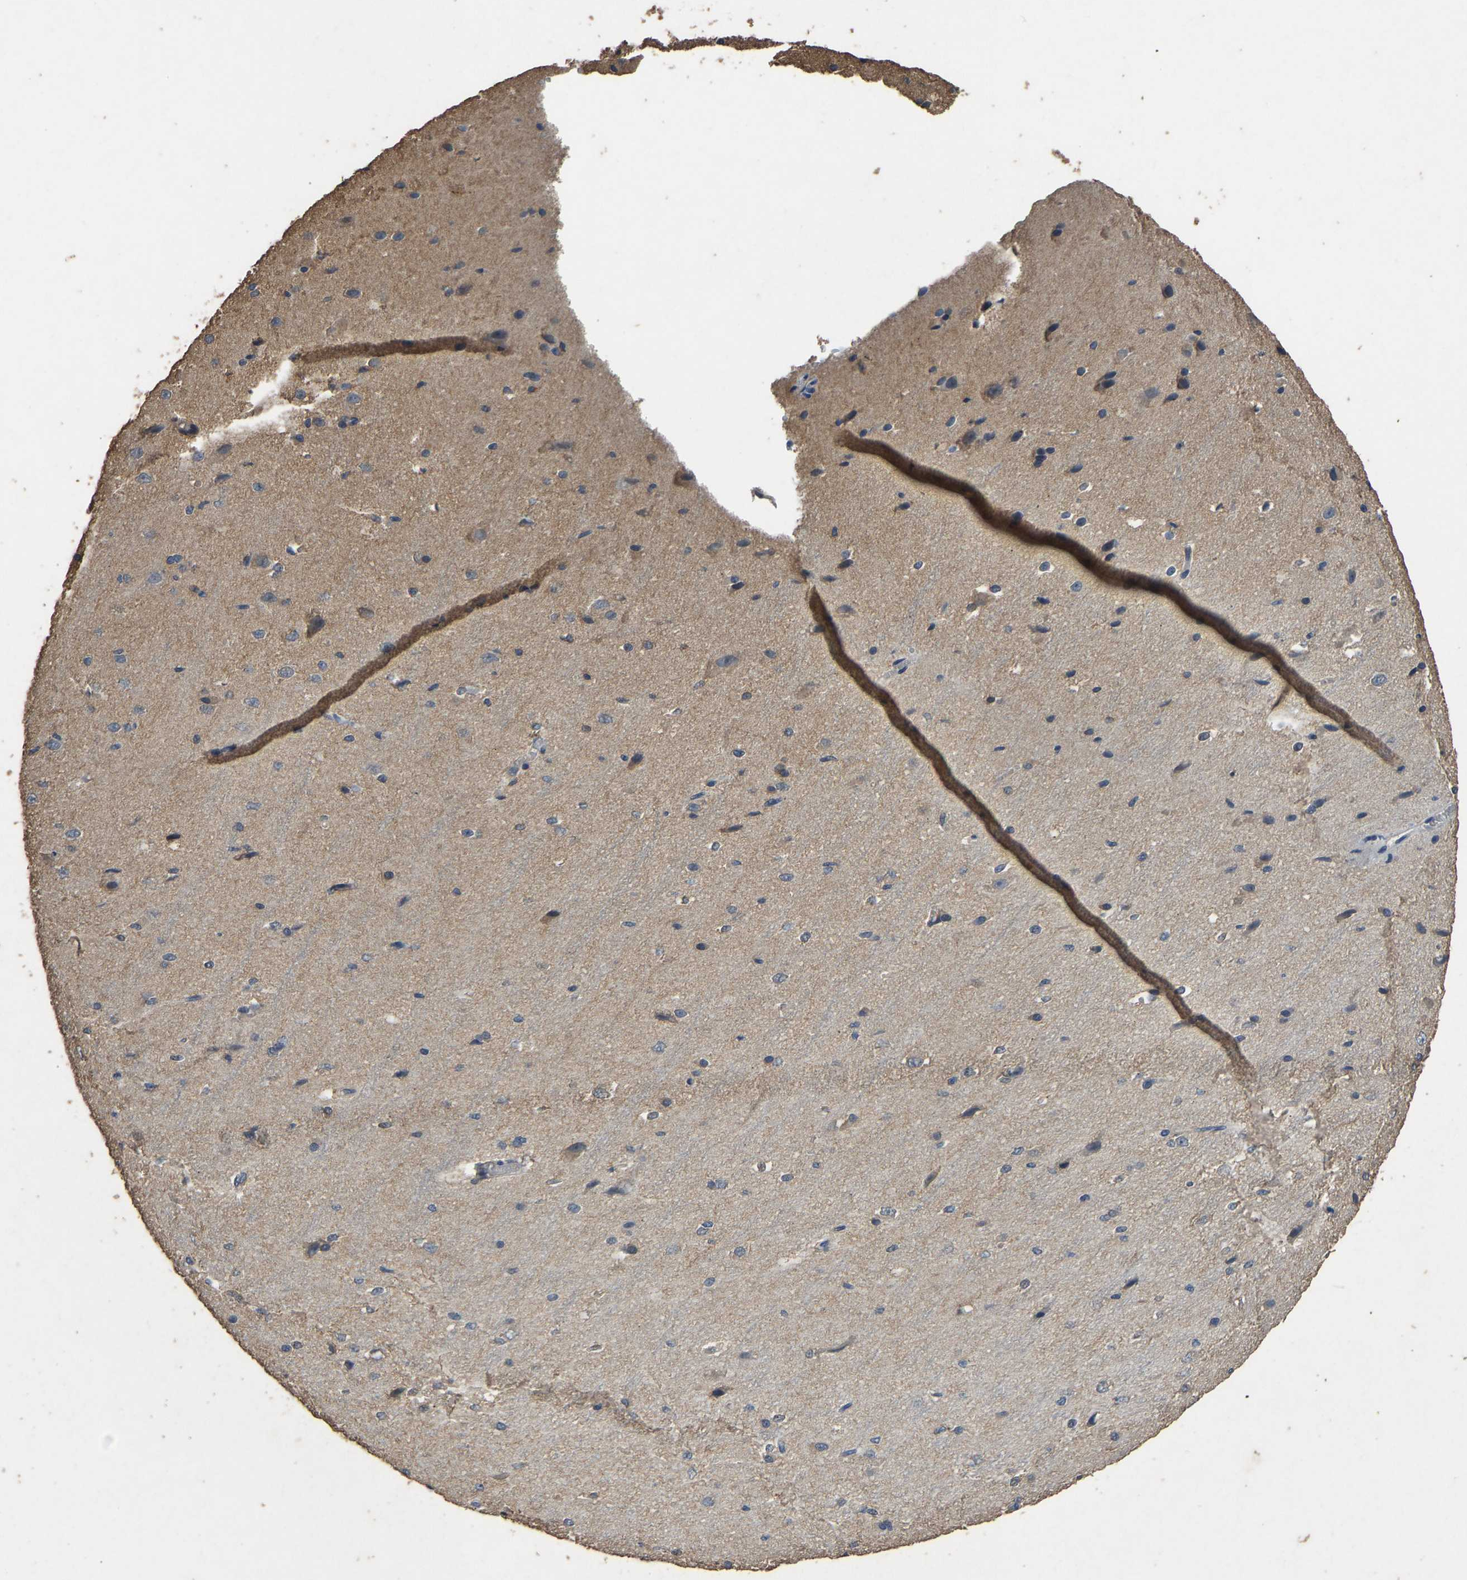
{"staining": {"intensity": "negative", "quantity": "none", "location": "none"}, "tissue": "cerebral cortex", "cell_type": "Endothelial cells", "image_type": "normal", "snomed": [{"axis": "morphology", "description": "Normal tissue, NOS"}, {"axis": "morphology", "description": "Developmental malformation"}, {"axis": "topography", "description": "Cerebral cortex"}], "caption": "Immunohistochemistry of benign cerebral cortex displays no positivity in endothelial cells. (DAB (3,3'-diaminobenzidine) immunohistochemistry (IHC), high magnification).", "gene": "CIDEC", "patient": {"sex": "female", "age": 30}}